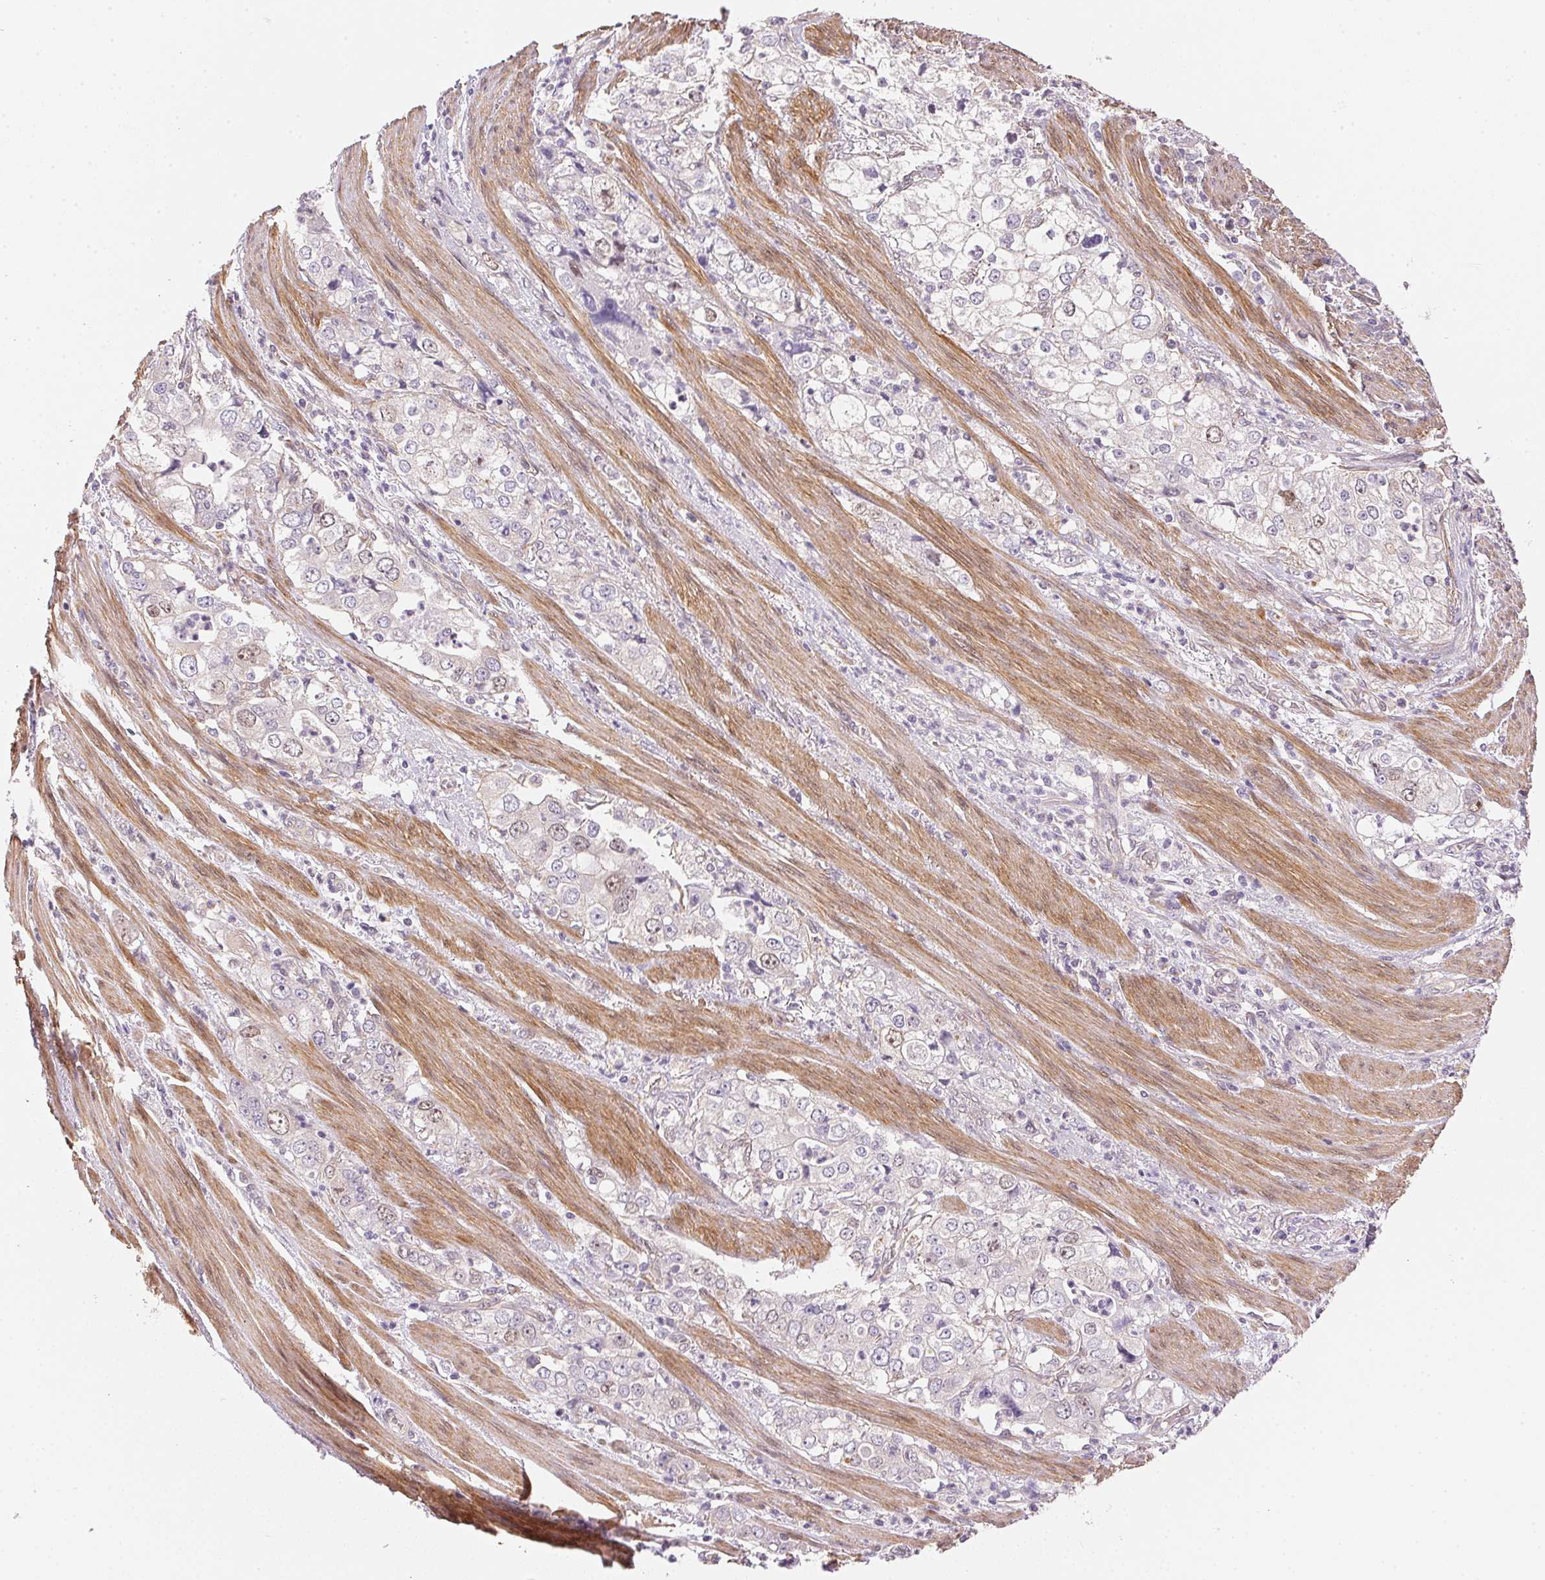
{"staining": {"intensity": "negative", "quantity": "none", "location": "none"}, "tissue": "stomach cancer", "cell_type": "Tumor cells", "image_type": "cancer", "snomed": [{"axis": "morphology", "description": "Adenocarcinoma, NOS"}, {"axis": "topography", "description": "Stomach, upper"}], "caption": "The histopathology image demonstrates no significant expression in tumor cells of stomach cancer.", "gene": "SMTN", "patient": {"sex": "male", "age": 75}}